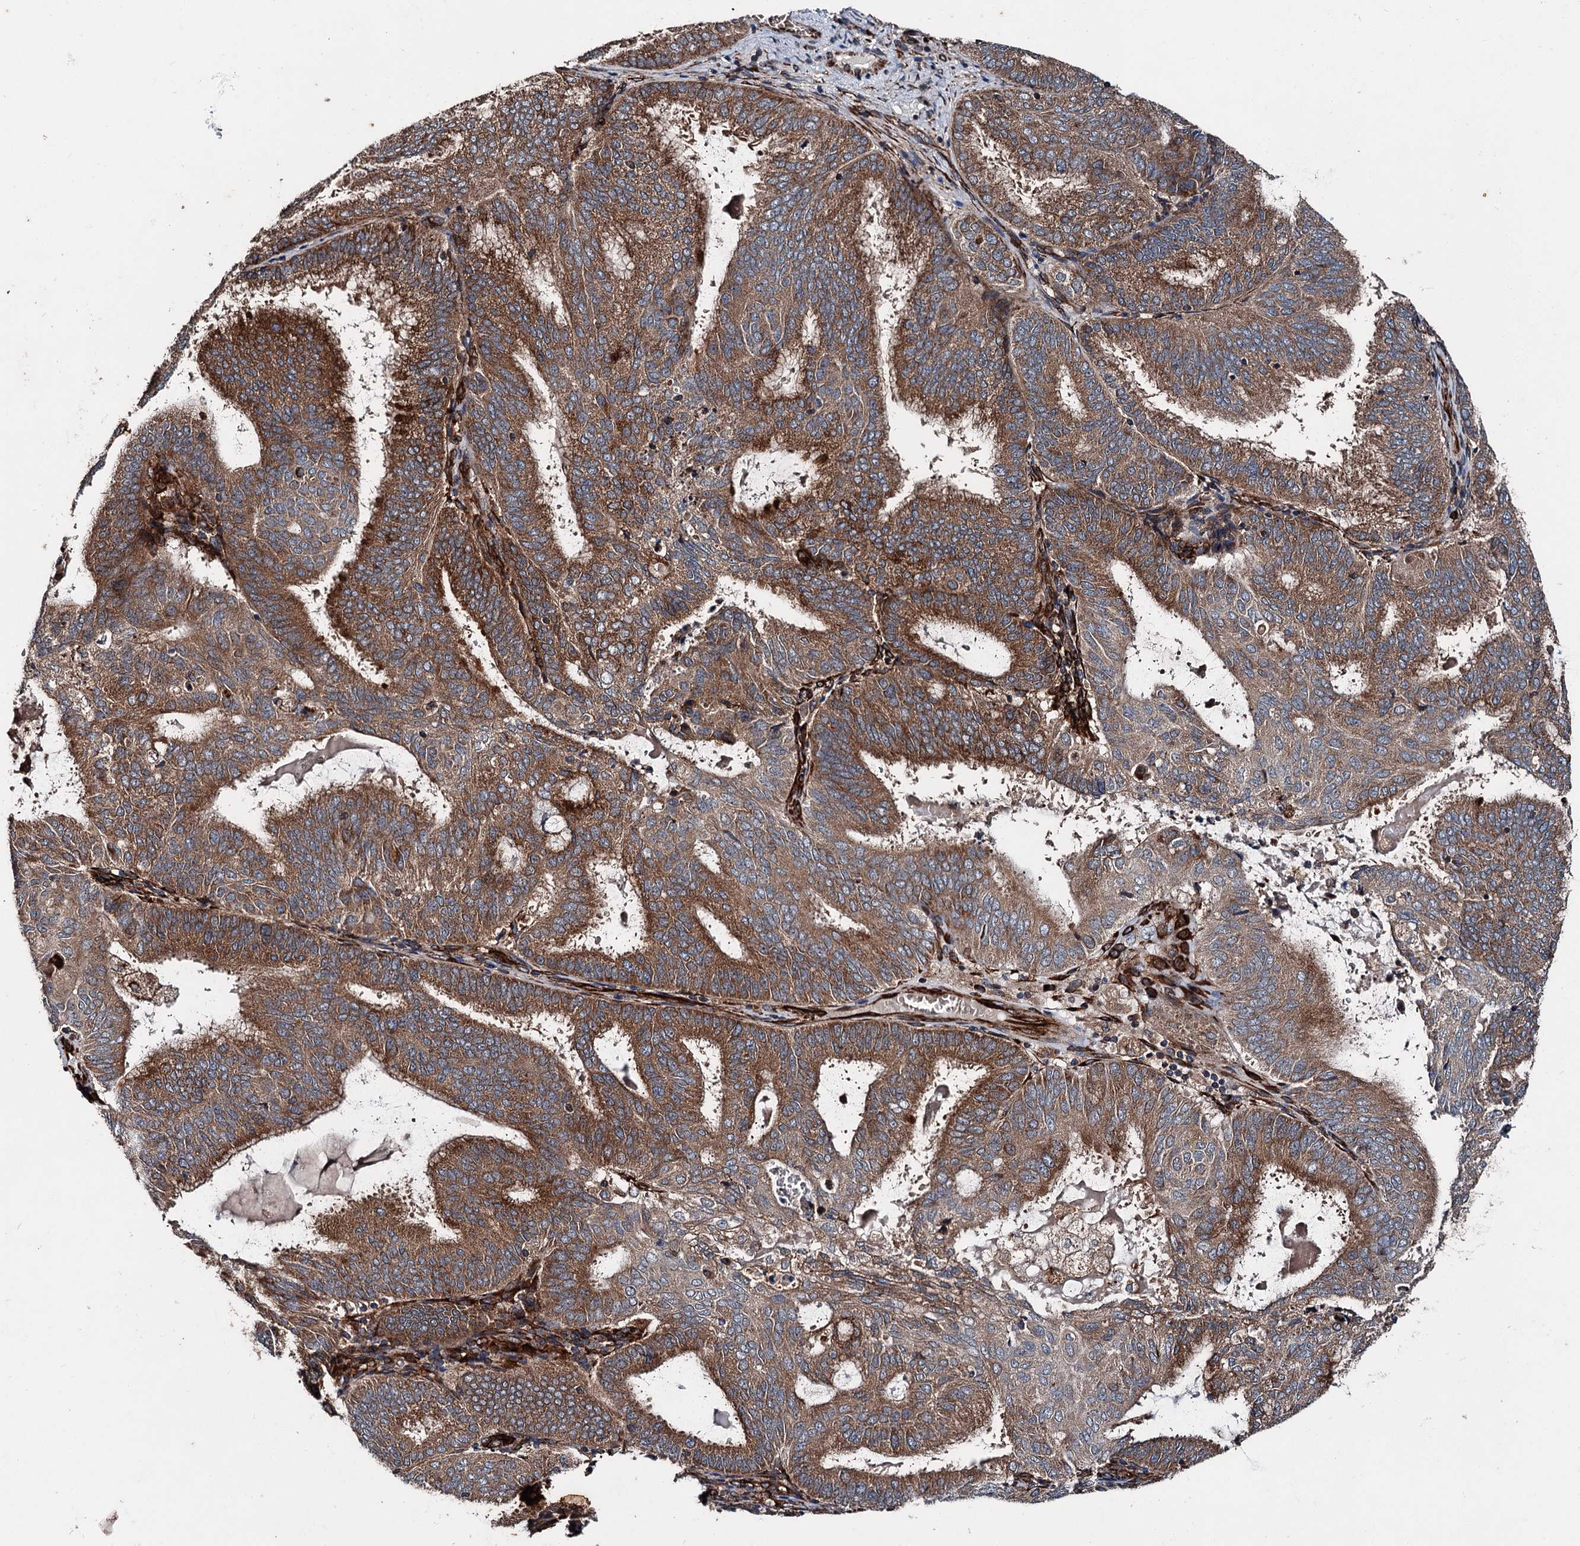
{"staining": {"intensity": "strong", "quantity": ">75%", "location": "cytoplasmic/membranous"}, "tissue": "endometrial cancer", "cell_type": "Tumor cells", "image_type": "cancer", "snomed": [{"axis": "morphology", "description": "Adenocarcinoma, NOS"}, {"axis": "topography", "description": "Endometrium"}], "caption": "Immunohistochemical staining of endometrial cancer (adenocarcinoma) reveals high levels of strong cytoplasmic/membranous staining in approximately >75% of tumor cells. (DAB (3,3'-diaminobenzidine) IHC with brightfield microscopy, high magnification).", "gene": "DDIAS", "patient": {"sex": "female", "age": 49}}